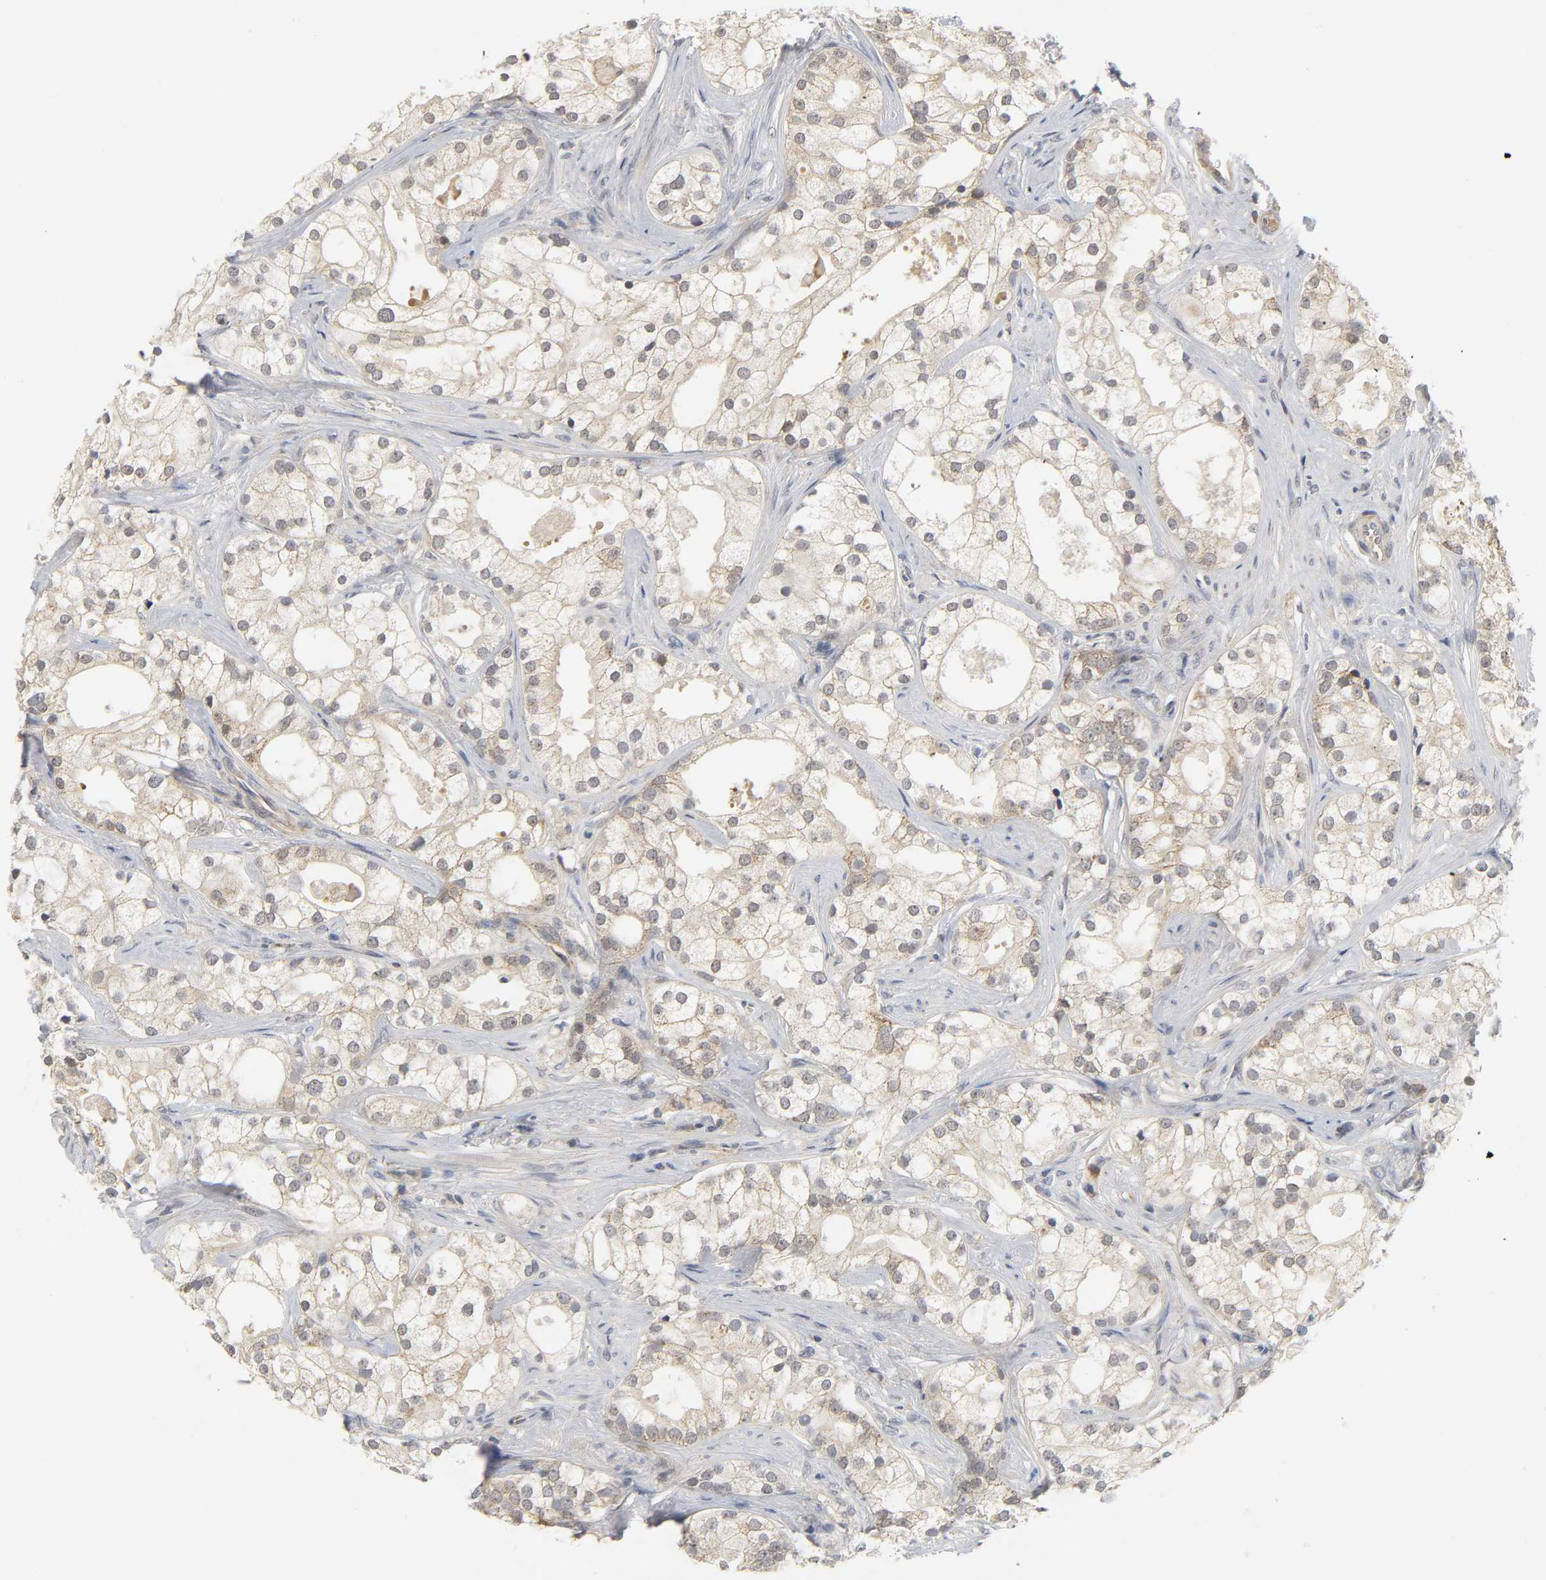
{"staining": {"intensity": "weak", "quantity": ">75%", "location": "cytoplasmic/membranous"}, "tissue": "prostate cancer", "cell_type": "Tumor cells", "image_type": "cancer", "snomed": [{"axis": "morphology", "description": "Adenocarcinoma, Low grade"}, {"axis": "topography", "description": "Prostate"}], "caption": "Prostate cancer (low-grade adenocarcinoma) stained with a protein marker displays weak staining in tumor cells.", "gene": "NRP1", "patient": {"sex": "male", "age": 58}}